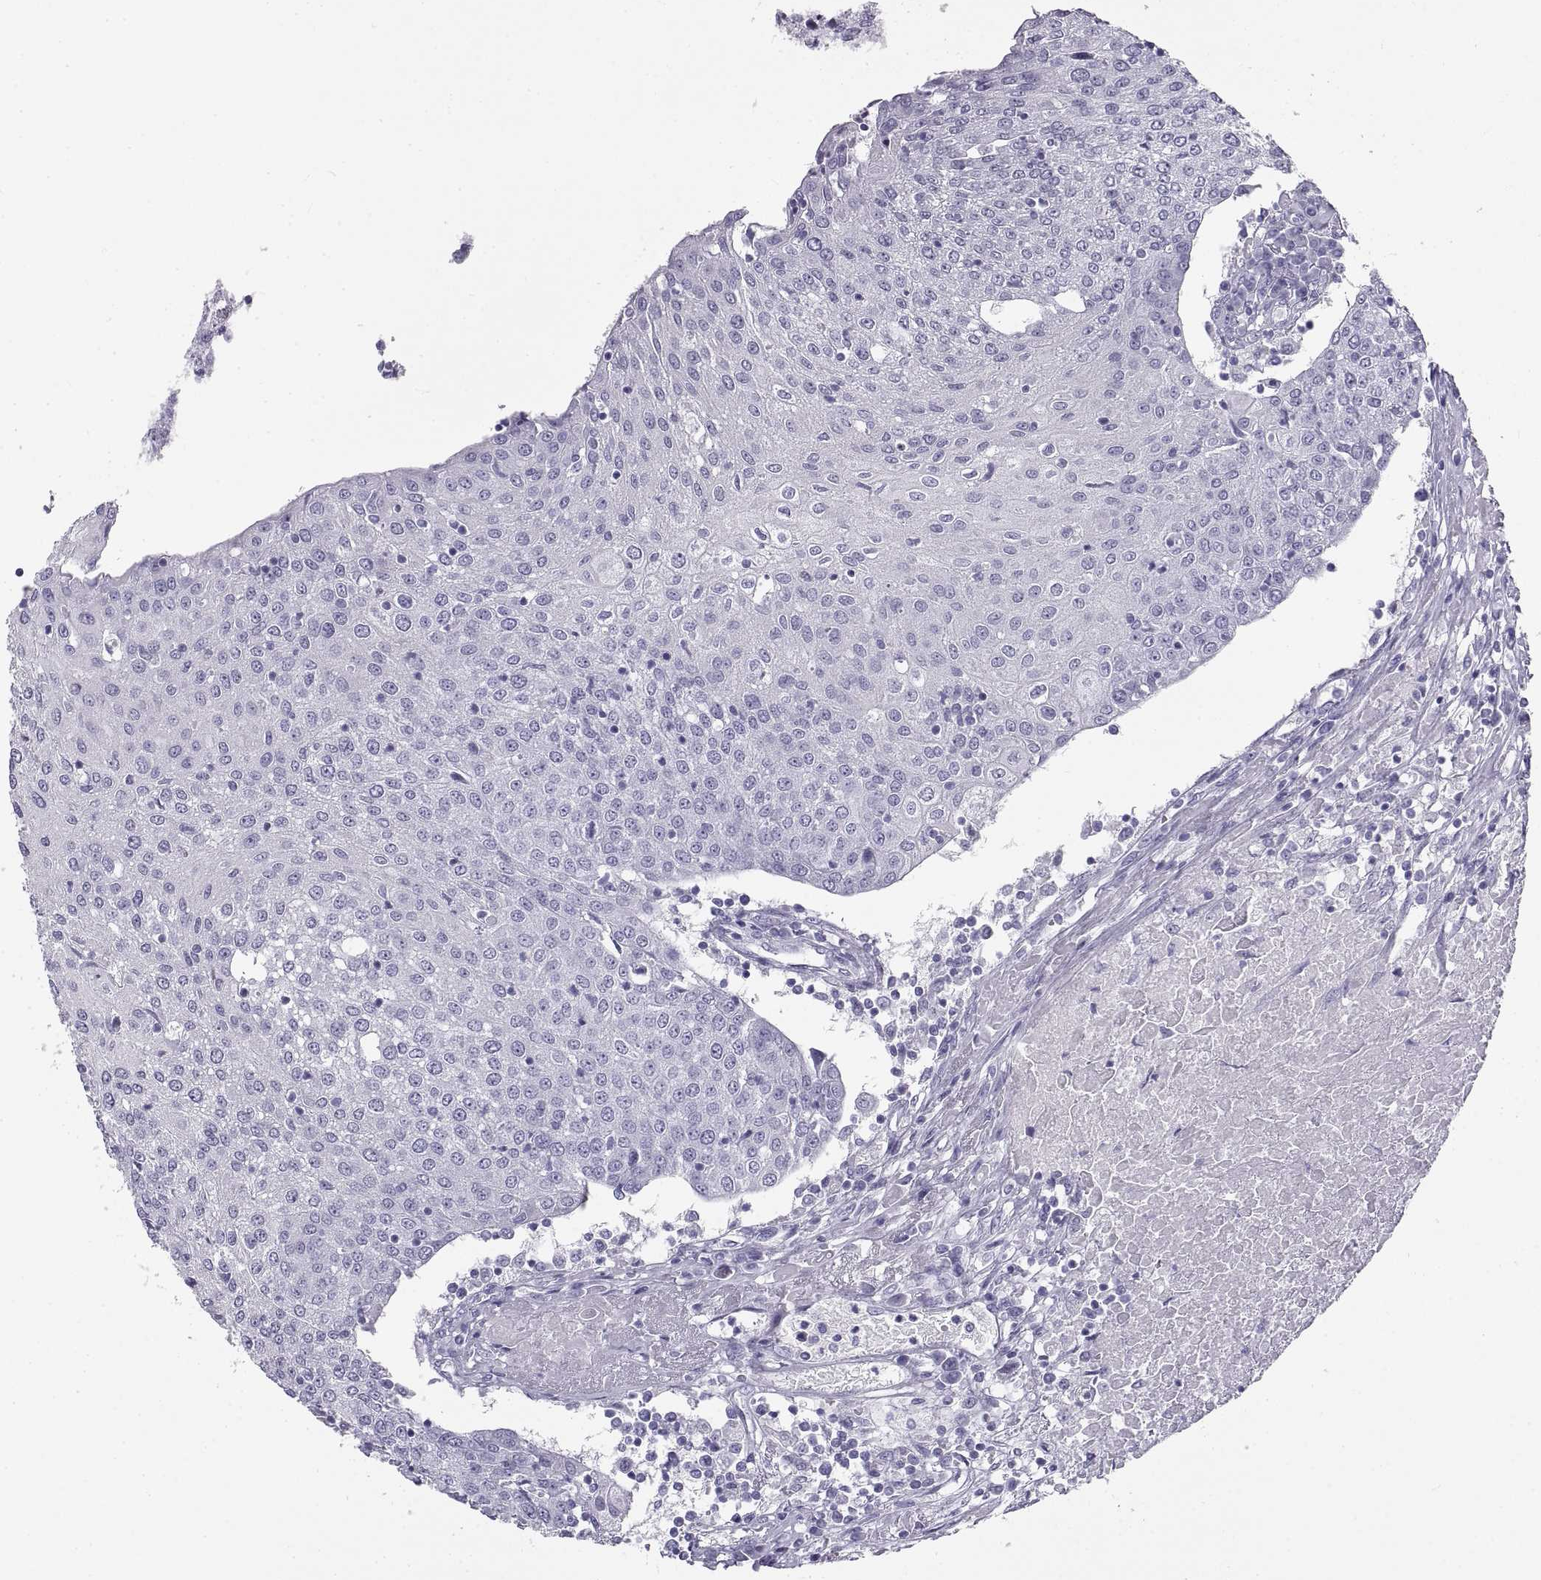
{"staining": {"intensity": "negative", "quantity": "none", "location": "none"}, "tissue": "urothelial cancer", "cell_type": "Tumor cells", "image_type": "cancer", "snomed": [{"axis": "morphology", "description": "Urothelial carcinoma, High grade"}, {"axis": "topography", "description": "Urinary bladder"}], "caption": "Human urothelial carcinoma (high-grade) stained for a protein using IHC shows no staining in tumor cells.", "gene": "RLBP1", "patient": {"sex": "female", "age": 85}}